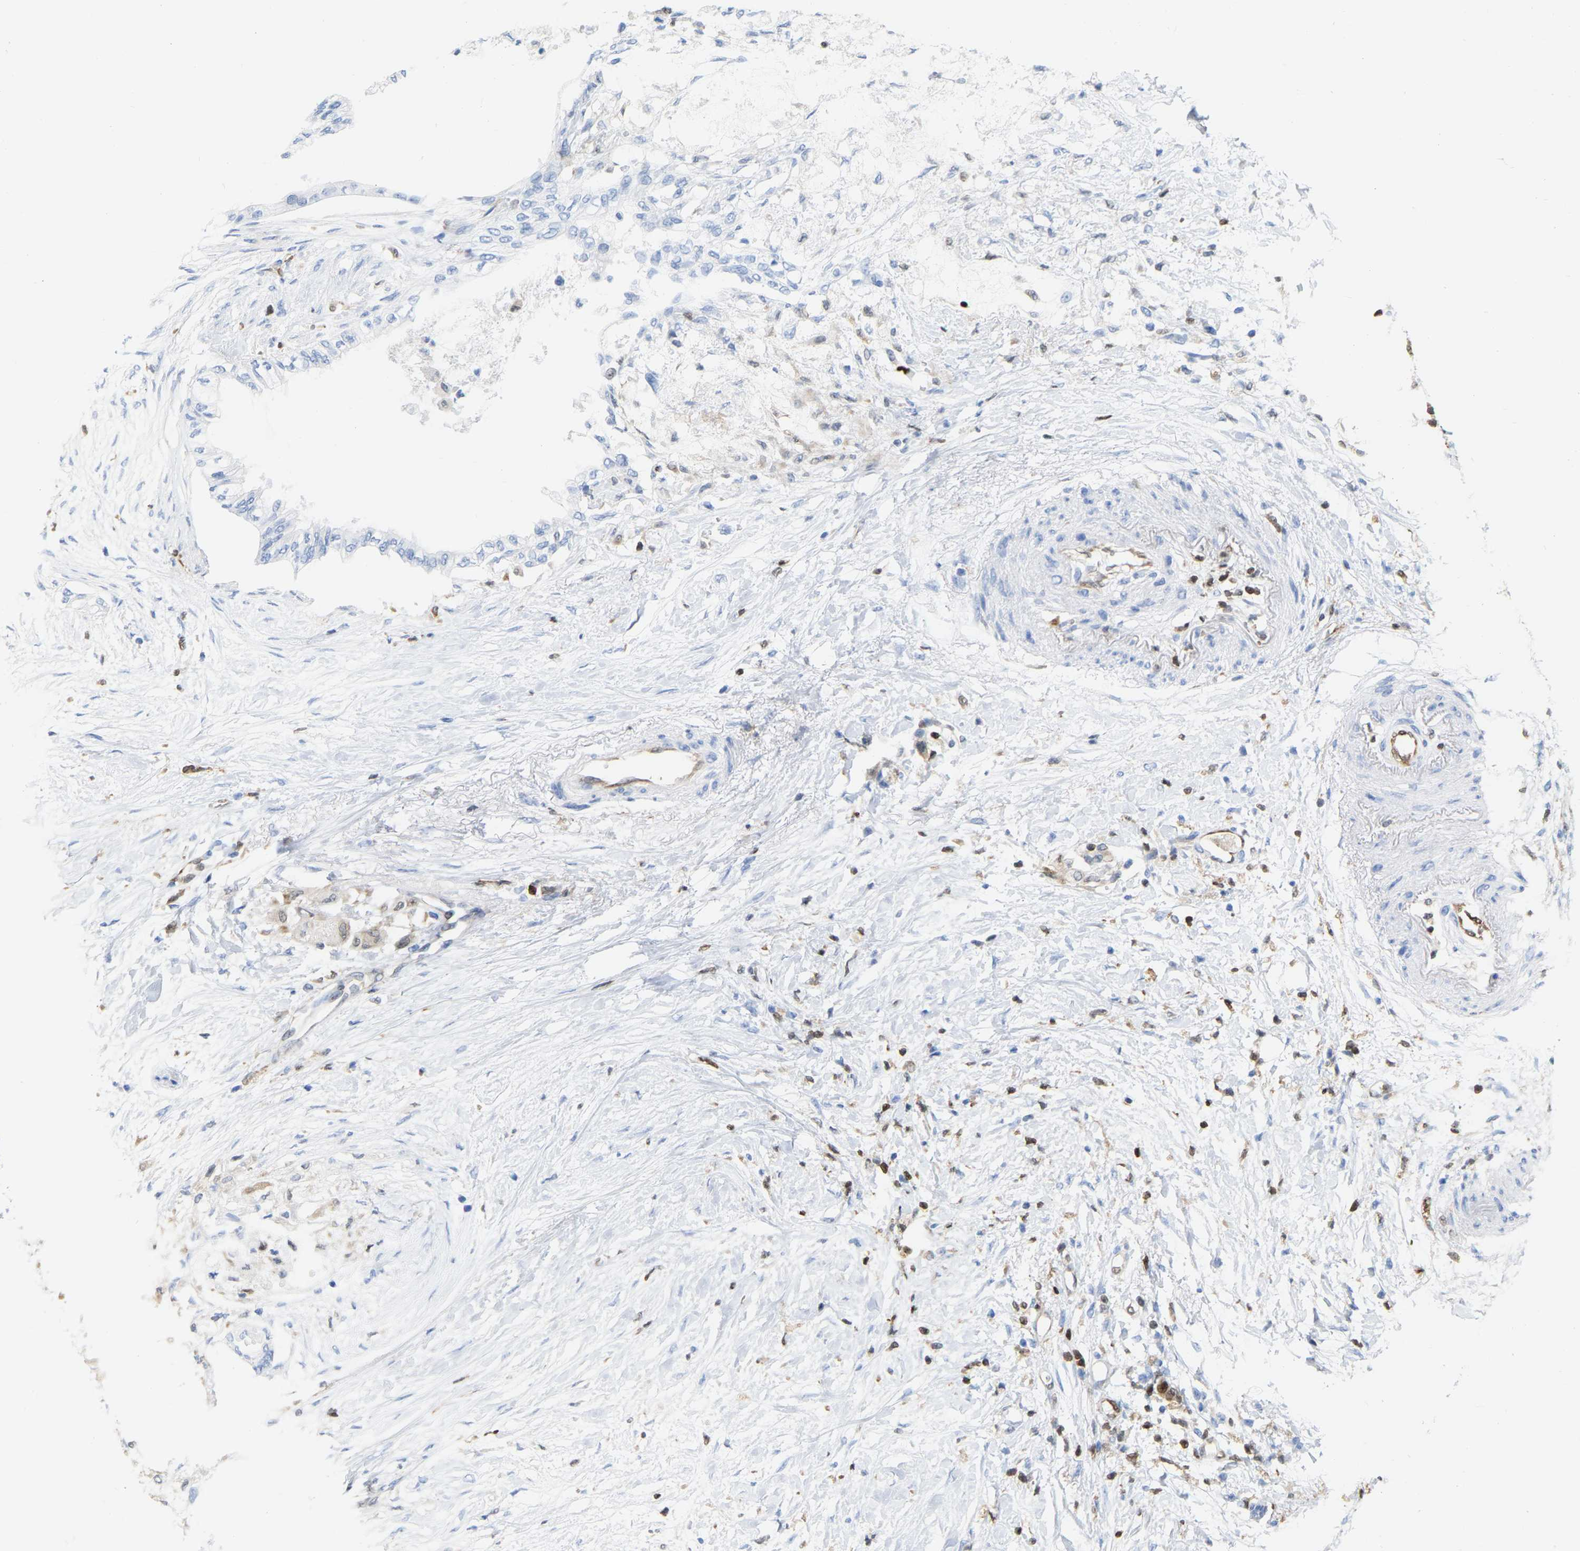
{"staining": {"intensity": "negative", "quantity": "none", "location": "none"}, "tissue": "pancreatic cancer", "cell_type": "Tumor cells", "image_type": "cancer", "snomed": [{"axis": "morphology", "description": "Normal tissue, NOS"}, {"axis": "morphology", "description": "Adenocarcinoma, NOS"}, {"axis": "topography", "description": "Pancreas"}, {"axis": "topography", "description": "Duodenum"}], "caption": "Tumor cells show no significant staining in pancreatic cancer. Brightfield microscopy of IHC stained with DAB (brown) and hematoxylin (blue), captured at high magnification.", "gene": "GIMAP4", "patient": {"sex": "female", "age": 60}}